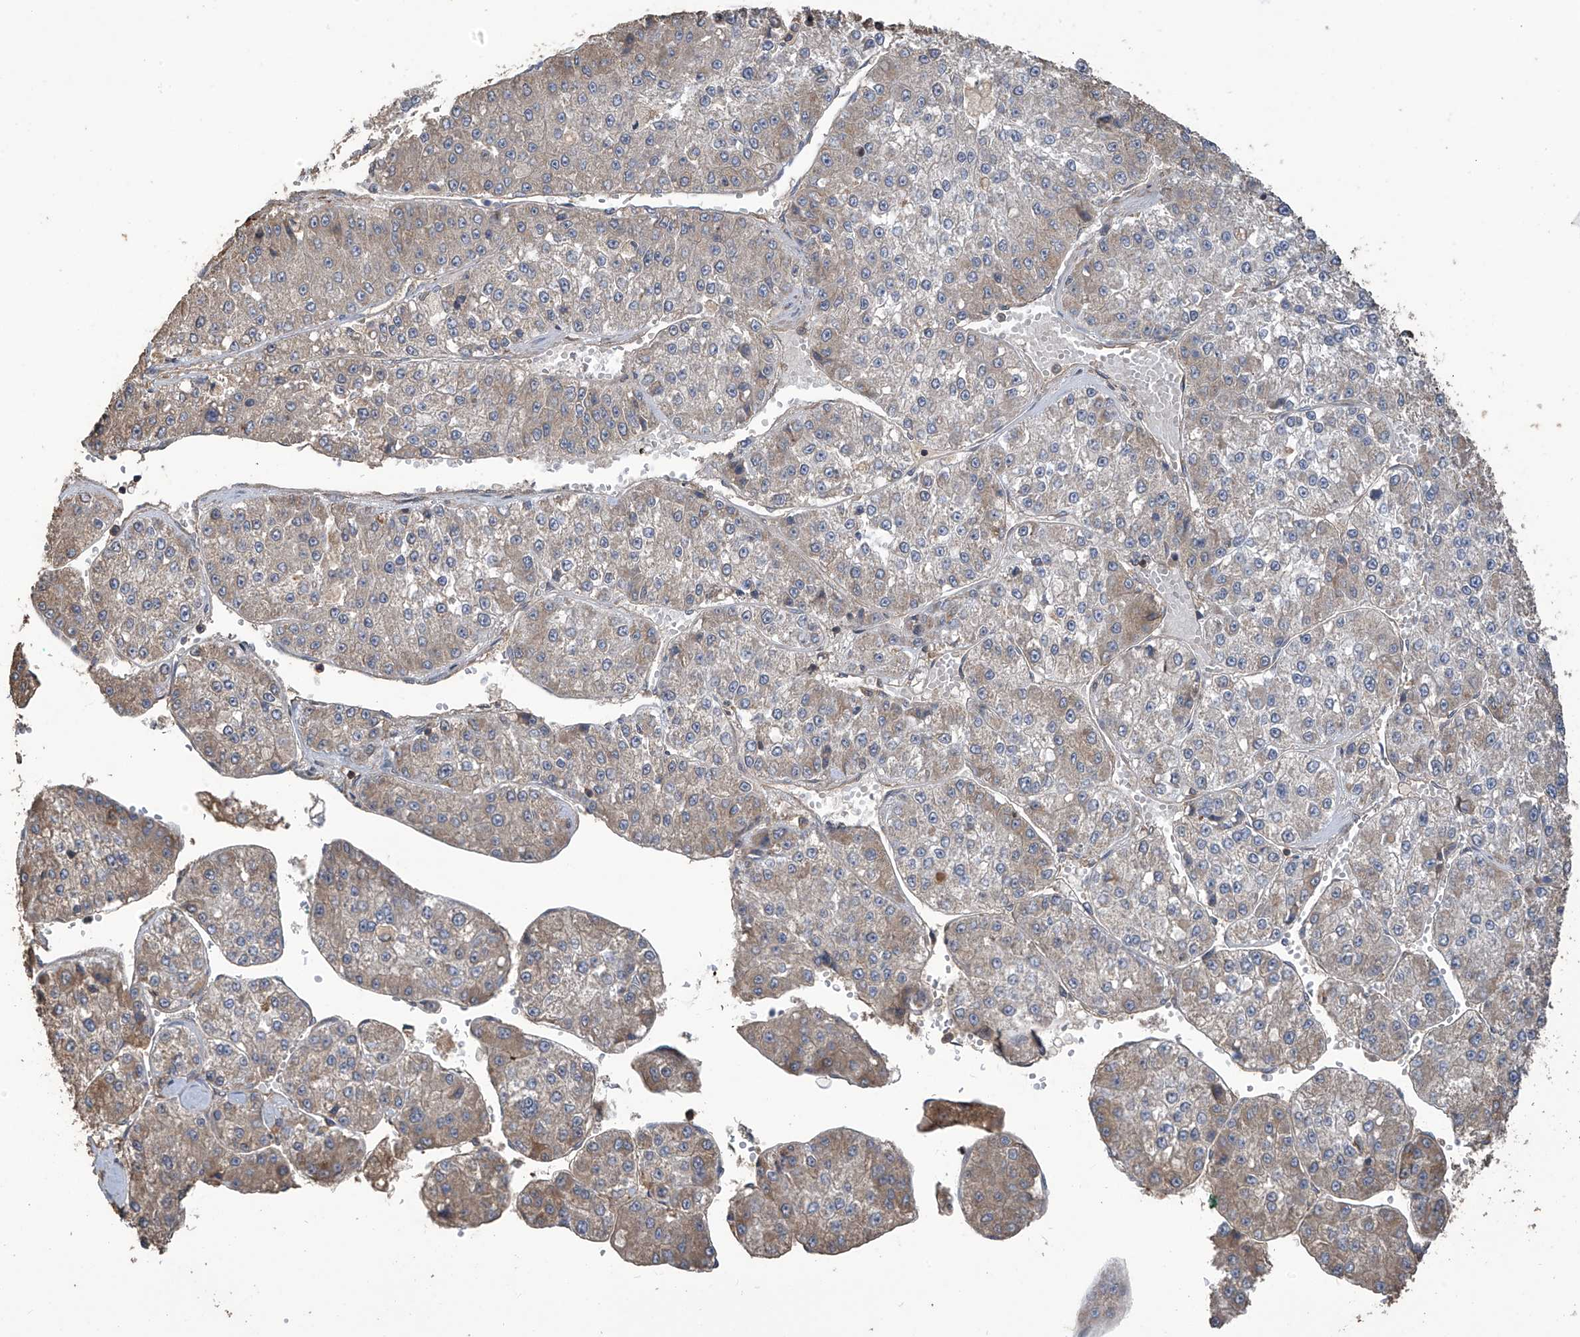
{"staining": {"intensity": "weak", "quantity": "<25%", "location": "cytoplasmic/membranous"}, "tissue": "liver cancer", "cell_type": "Tumor cells", "image_type": "cancer", "snomed": [{"axis": "morphology", "description": "Carcinoma, Hepatocellular, NOS"}, {"axis": "topography", "description": "Liver"}], "caption": "Micrograph shows no protein positivity in tumor cells of liver hepatocellular carcinoma tissue. (DAB immunohistochemistry visualized using brightfield microscopy, high magnification).", "gene": "COX10", "patient": {"sex": "female", "age": 73}}